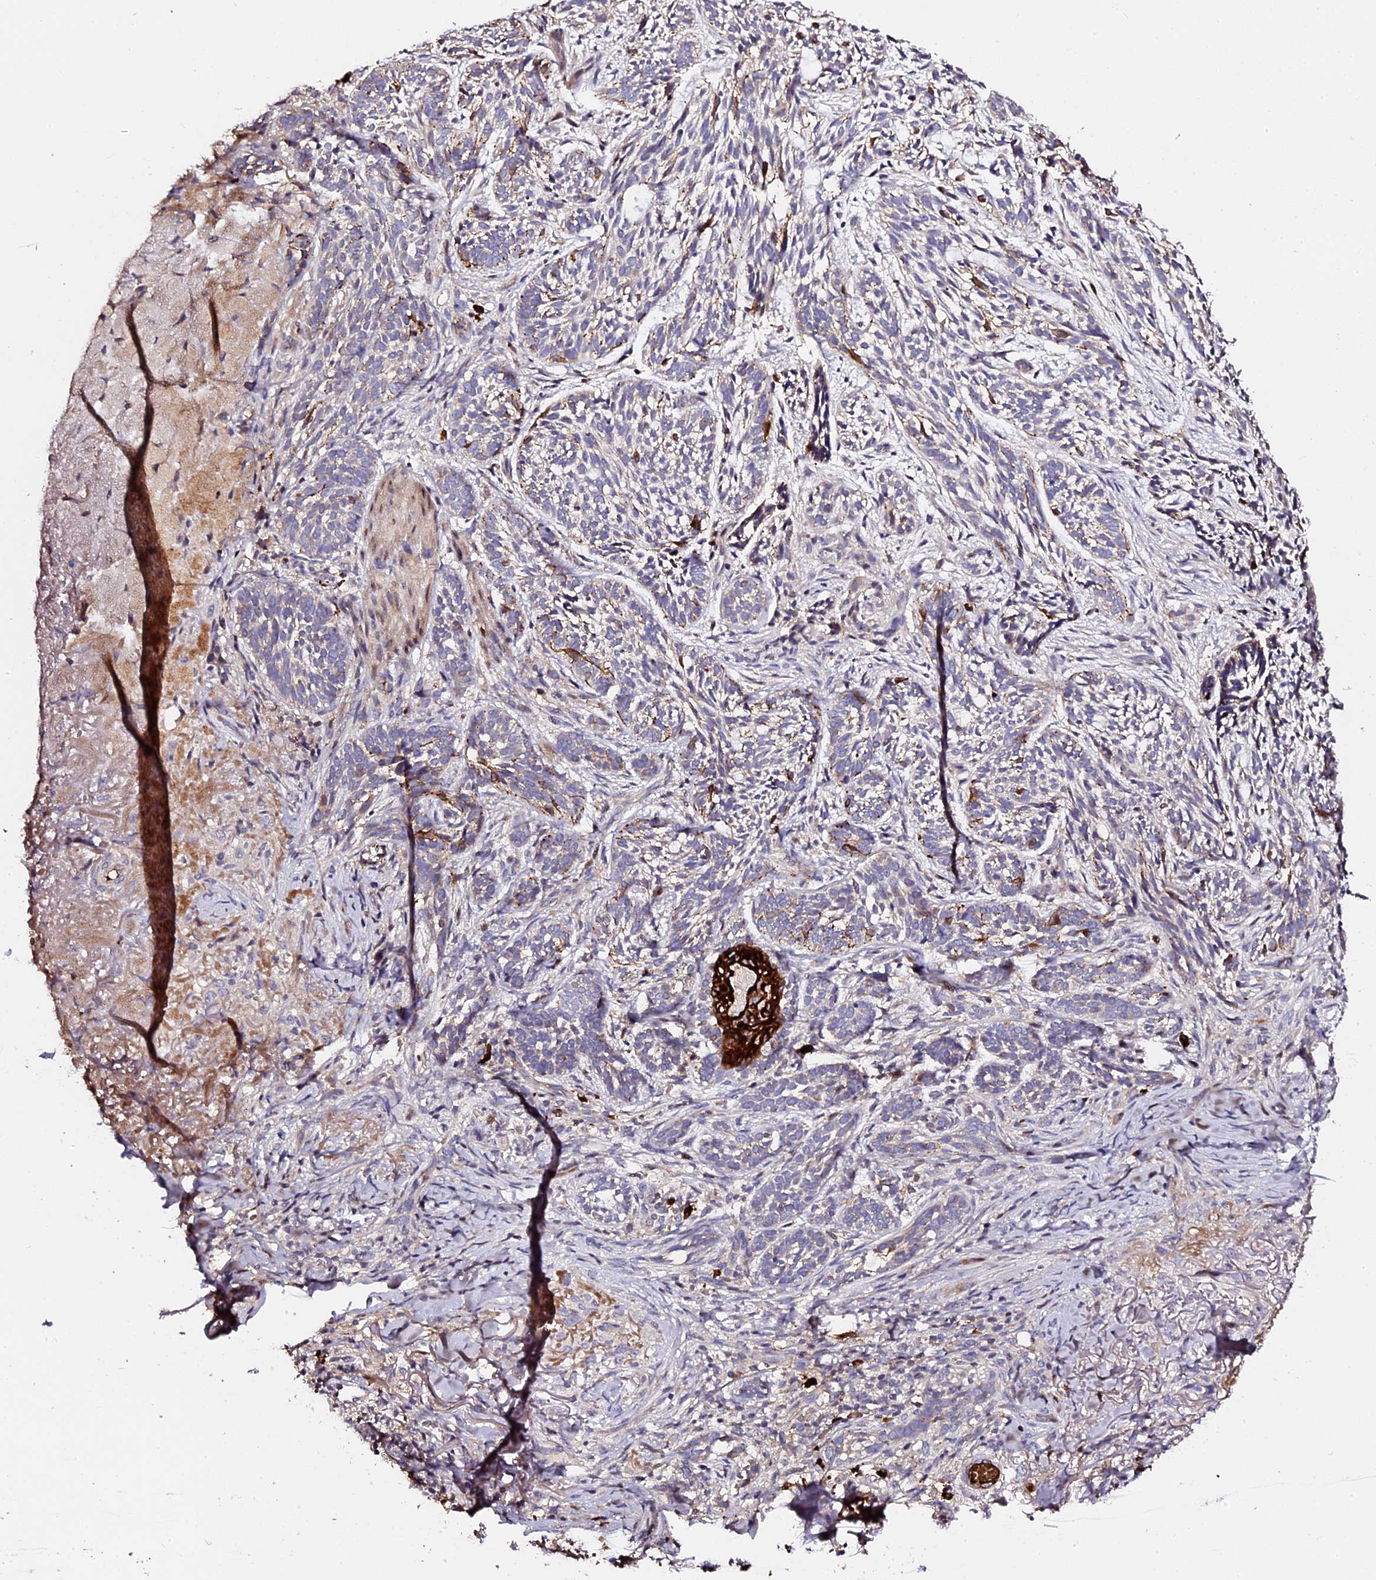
{"staining": {"intensity": "negative", "quantity": "none", "location": "none"}, "tissue": "skin cancer", "cell_type": "Tumor cells", "image_type": "cancer", "snomed": [{"axis": "morphology", "description": "Basal cell carcinoma"}, {"axis": "topography", "description": "Skin"}], "caption": "Immunohistochemical staining of human skin cancer (basal cell carcinoma) shows no significant expression in tumor cells. (DAB (3,3'-diaminobenzidine) immunohistochemistry visualized using brightfield microscopy, high magnification).", "gene": "LYG2", "patient": {"sex": "male", "age": 71}}